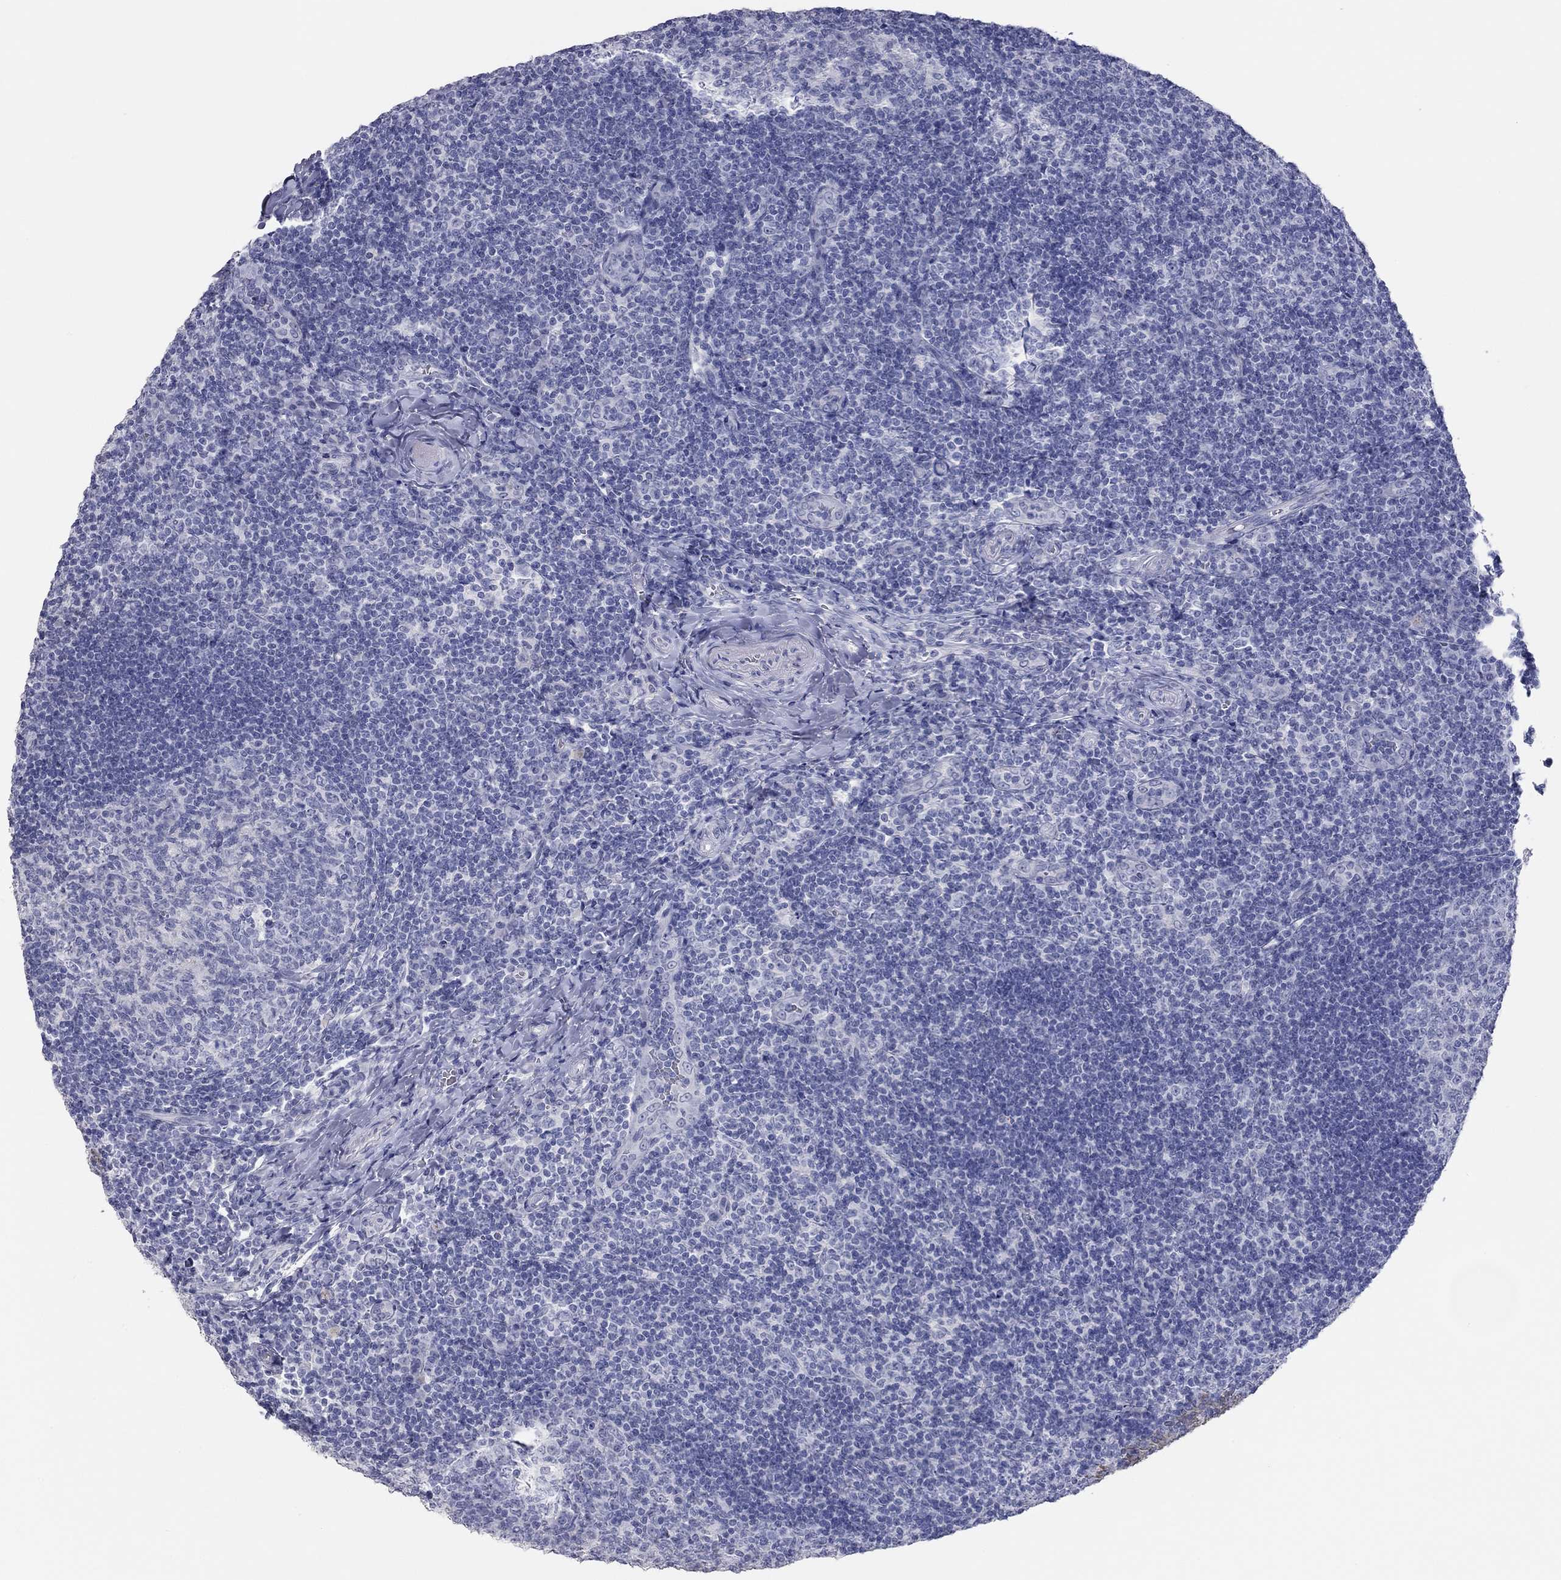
{"staining": {"intensity": "negative", "quantity": "none", "location": "none"}, "tissue": "tonsil", "cell_type": "Germinal center cells", "image_type": "normal", "snomed": [{"axis": "morphology", "description": "Normal tissue, NOS"}, {"axis": "topography", "description": "Tonsil"}], "caption": "Immunohistochemical staining of benign human tonsil exhibits no significant positivity in germinal center cells. (DAB immunohistochemistry with hematoxylin counter stain).", "gene": "AK8", "patient": {"sex": "male", "age": 17}}